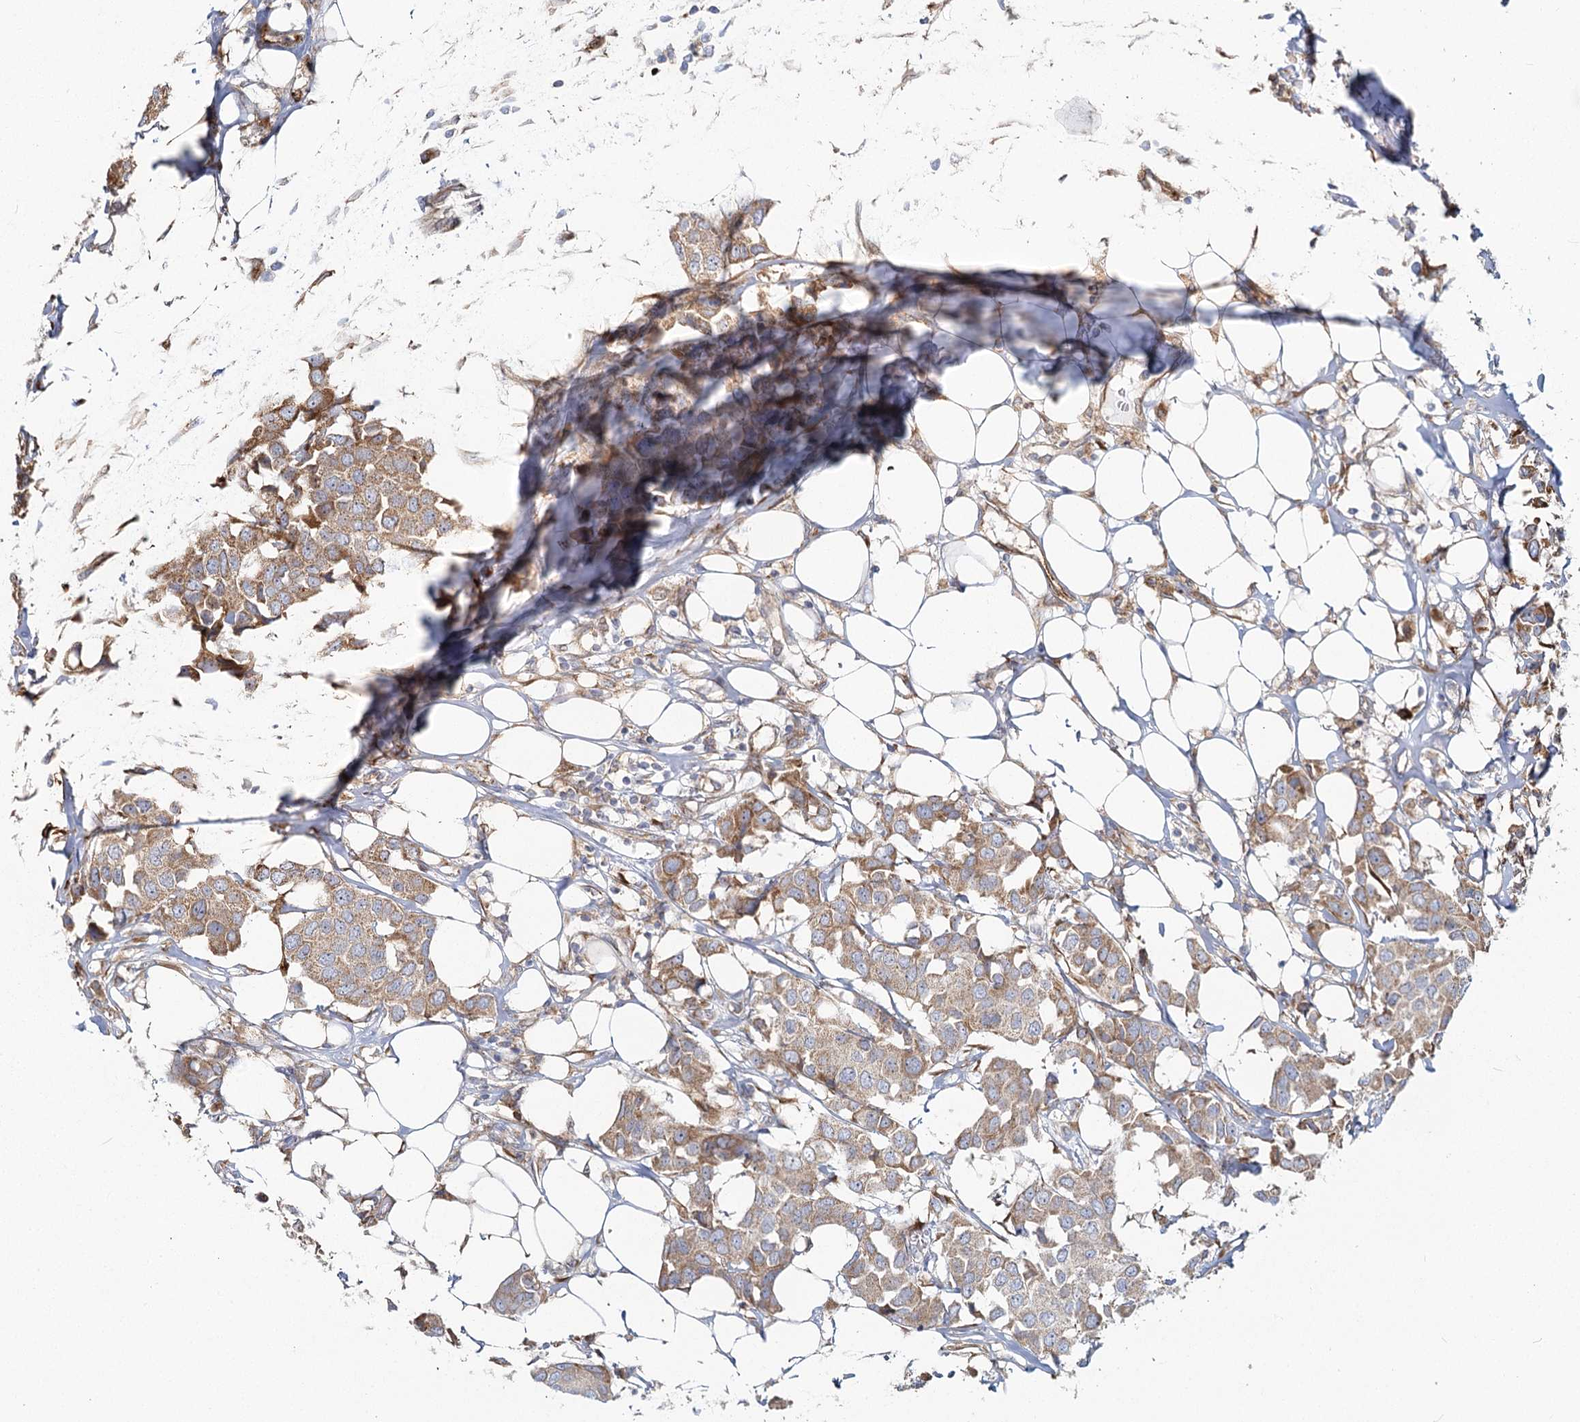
{"staining": {"intensity": "moderate", "quantity": "25%-75%", "location": "cytoplasmic/membranous"}, "tissue": "breast cancer", "cell_type": "Tumor cells", "image_type": "cancer", "snomed": [{"axis": "morphology", "description": "Duct carcinoma"}, {"axis": "topography", "description": "Breast"}], "caption": "Human breast infiltrating ductal carcinoma stained with a brown dye shows moderate cytoplasmic/membranous positive staining in about 25%-75% of tumor cells.", "gene": "HARS2", "patient": {"sex": "female", "age": 80}}